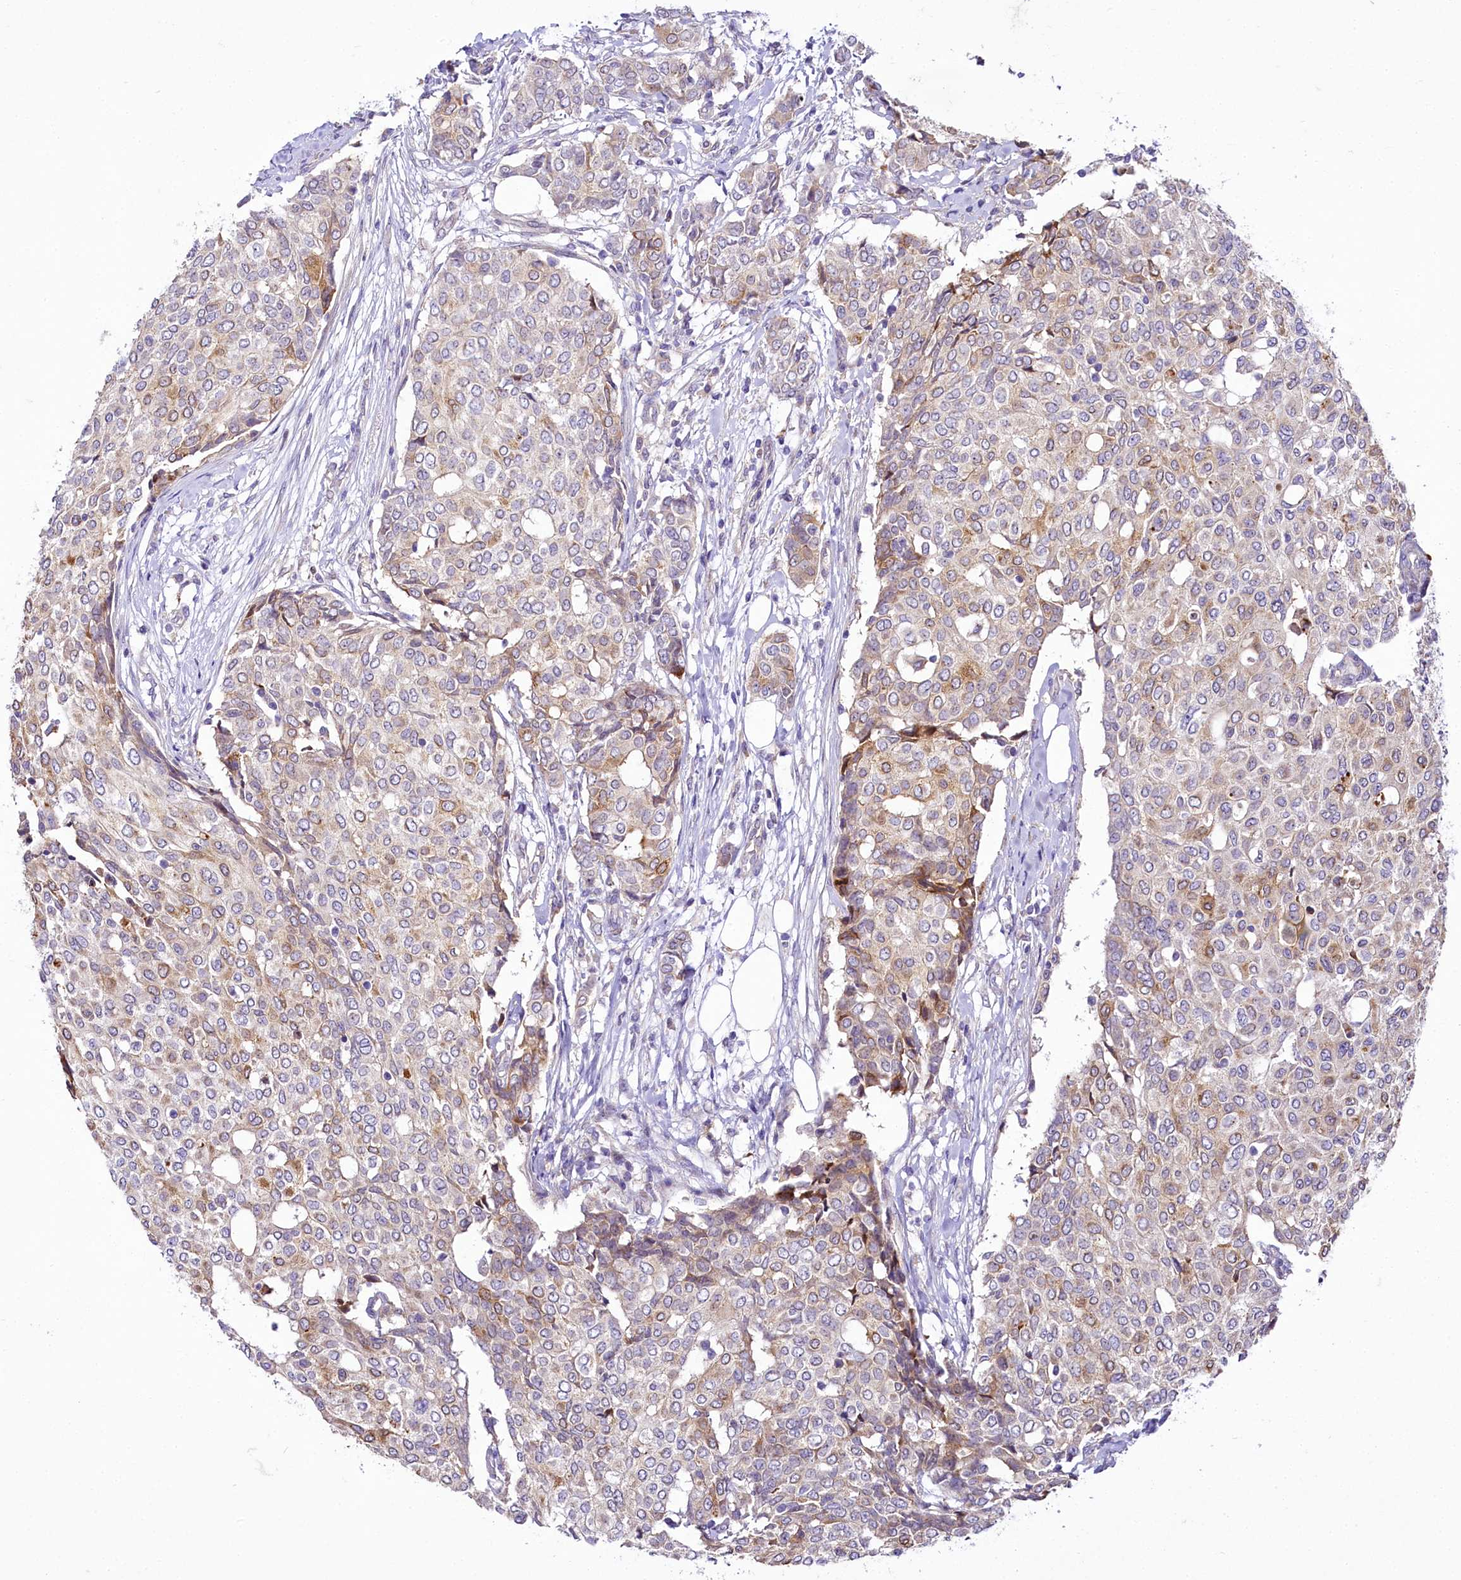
{"staining": {"intensity": "moderate", "quantity": "<25%", "location": "cytoplasmic/membranous"}, "tissue": "breast cancer", "cell_type": "Tumor cells", "image_type": "cancer", "snomed": [{"axis": "morphology", "description": "Lobular carcinoma"}, {"axis": "topography", "description": "Breast"}], "caption": "Lobular carcinoma (breast) stained with immunohistochemistry (IHC) demonstrates moderate cytoplasmic/membranous positivity in about <25% of tumor cells. Using DAB (3,3'-diaminobenzidine) (brown) and hematoxylin (blue) stains, captured at high magnification using brightfield microscopy.", "gene": "ZC3H12C", "patient": {"sex": "female", "age": 51}}